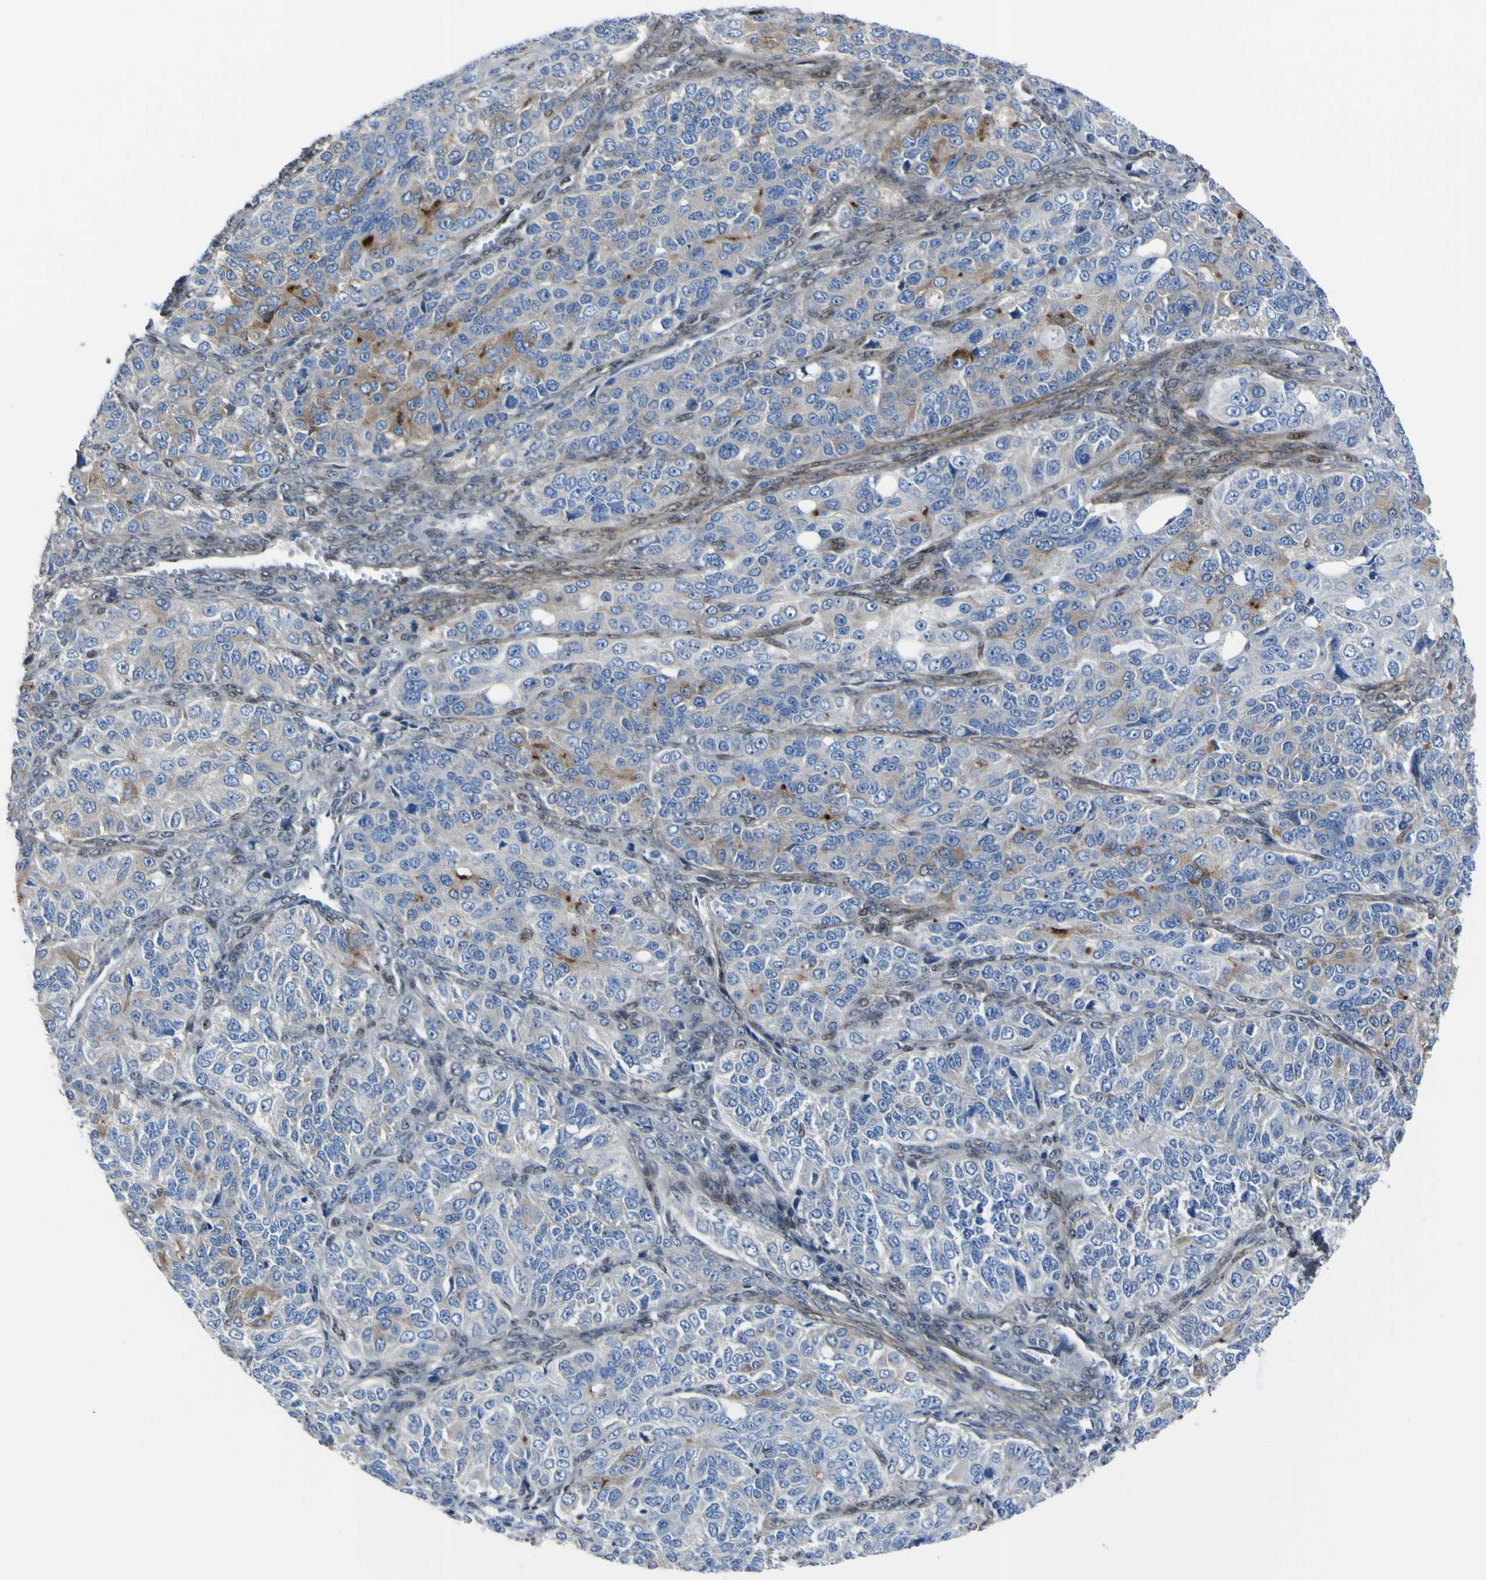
{"staining": {"intensity": "moderate", "quantity": "25%-75%", "location": "cytoplasmic/membranous"}, "tissue": "ovarian cancer", "cell_type": "Tumor cells", "image_type": "cancer", "snomed": [{"axis": "morphology", "description": "Carcinoma, endometroid"}, {"axis": "topography", "description": "Ovary"}], "caption": "A medium amount of moderate cytoplasmic/membranous positivity is present in about 25%-75% of tumor cells in ovarian cancer tissue. Immunohistochemistry (ihc) stains the protein of interest in brown and the nuclei are stained blue.", "gene": "LRRN1", "patient": {"sex": "female", "age": 51}}